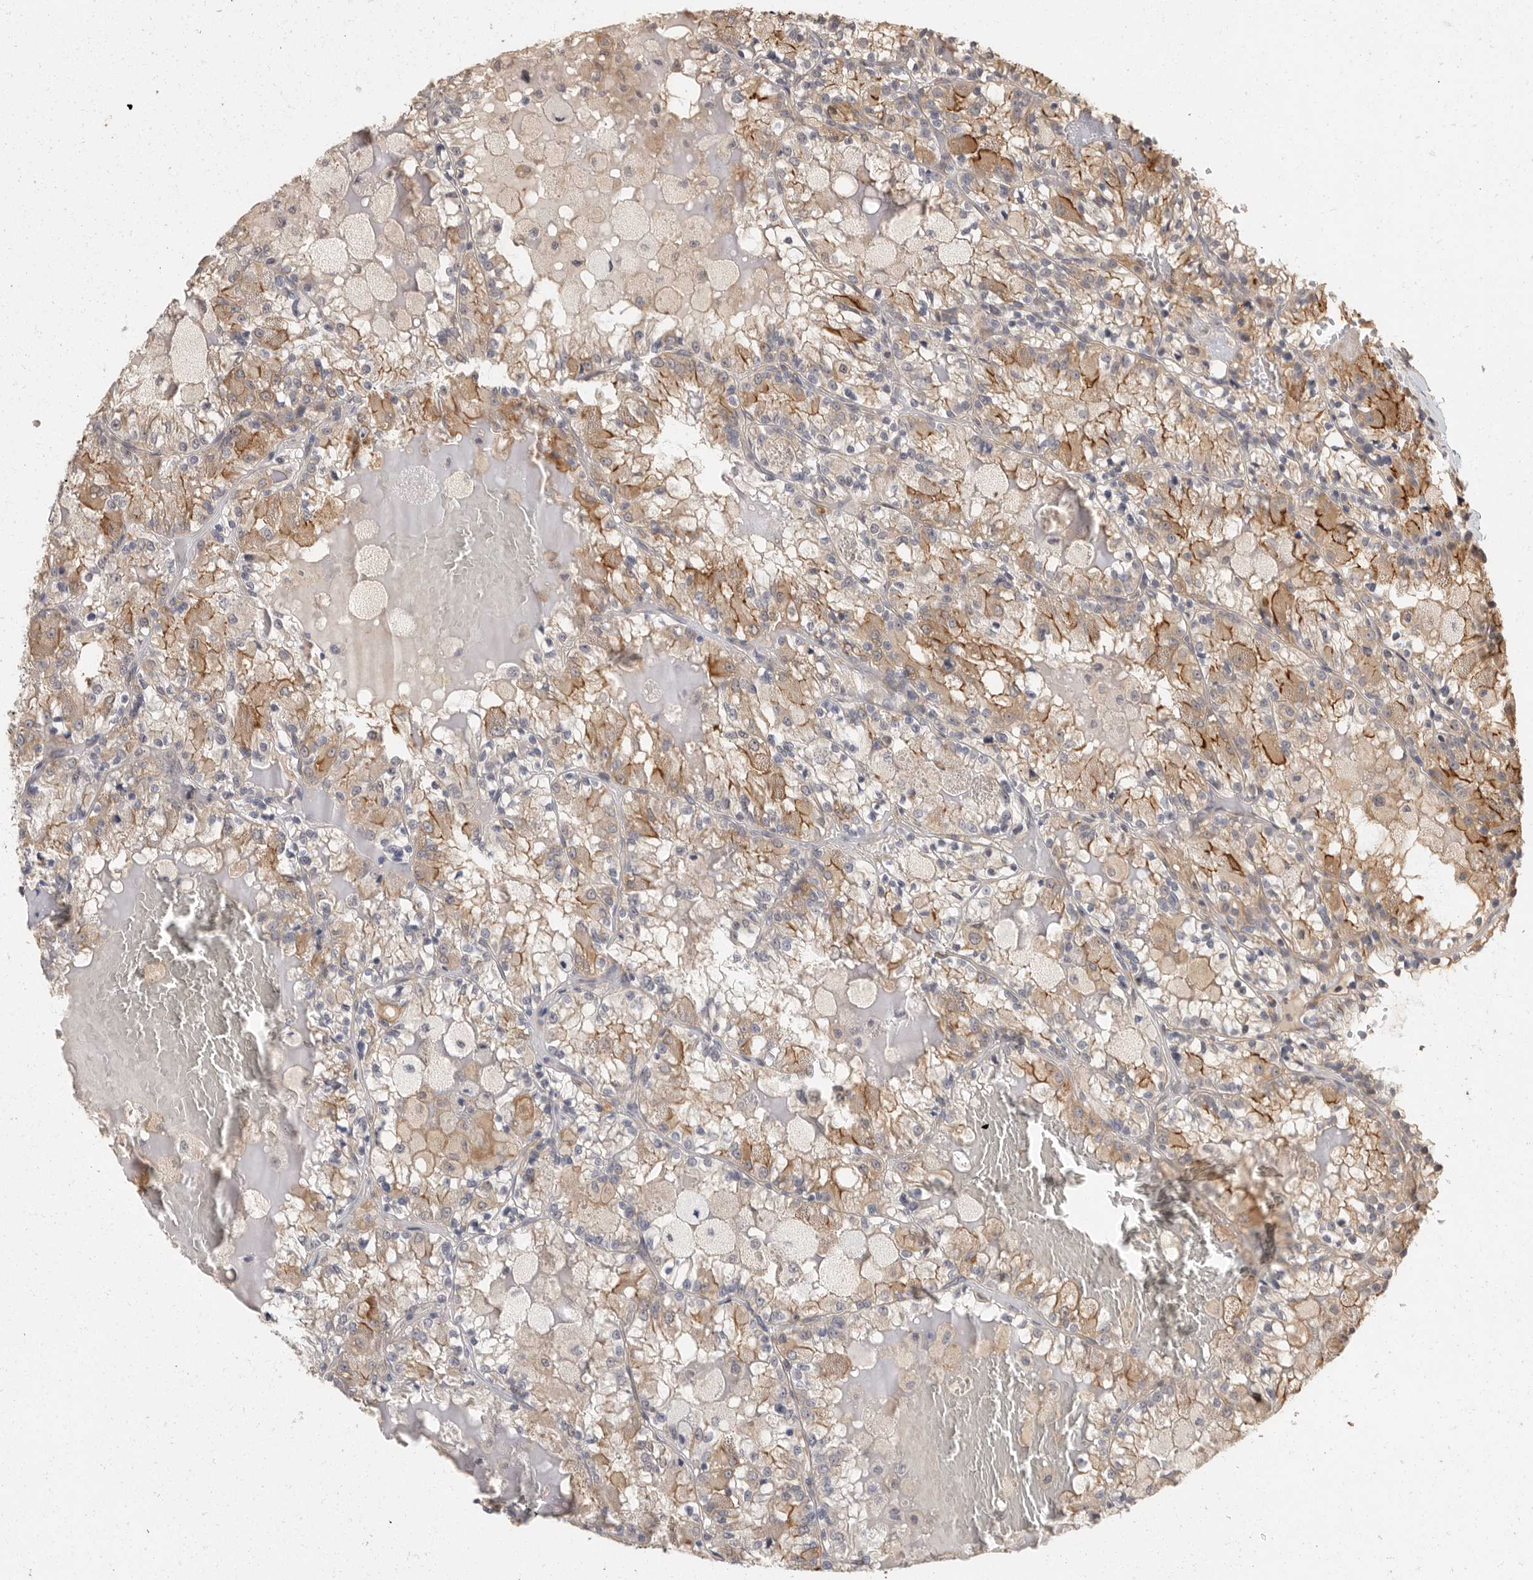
{"staining": {"intensity": "moderate", "quantity": ">75%", "location": "cytoplasmic/membranous"}, "tissue": "renal cancer", "cell_type": "Tumor cells", "image_type": "cancer", "snomed": [{"axis": "morphology", "description": "Adenocarcinoma, NOS"}, {"axis": "topography", "description": "Kidney"}], "caption": "Protein expression by IHC displays moderate cytoplasmic/membranous expression in approximately >75% of tumor cells in adenocarcinoma (renal).", "gene": "BAIAP2", "patient": {"sex": "female", "age": 56}}